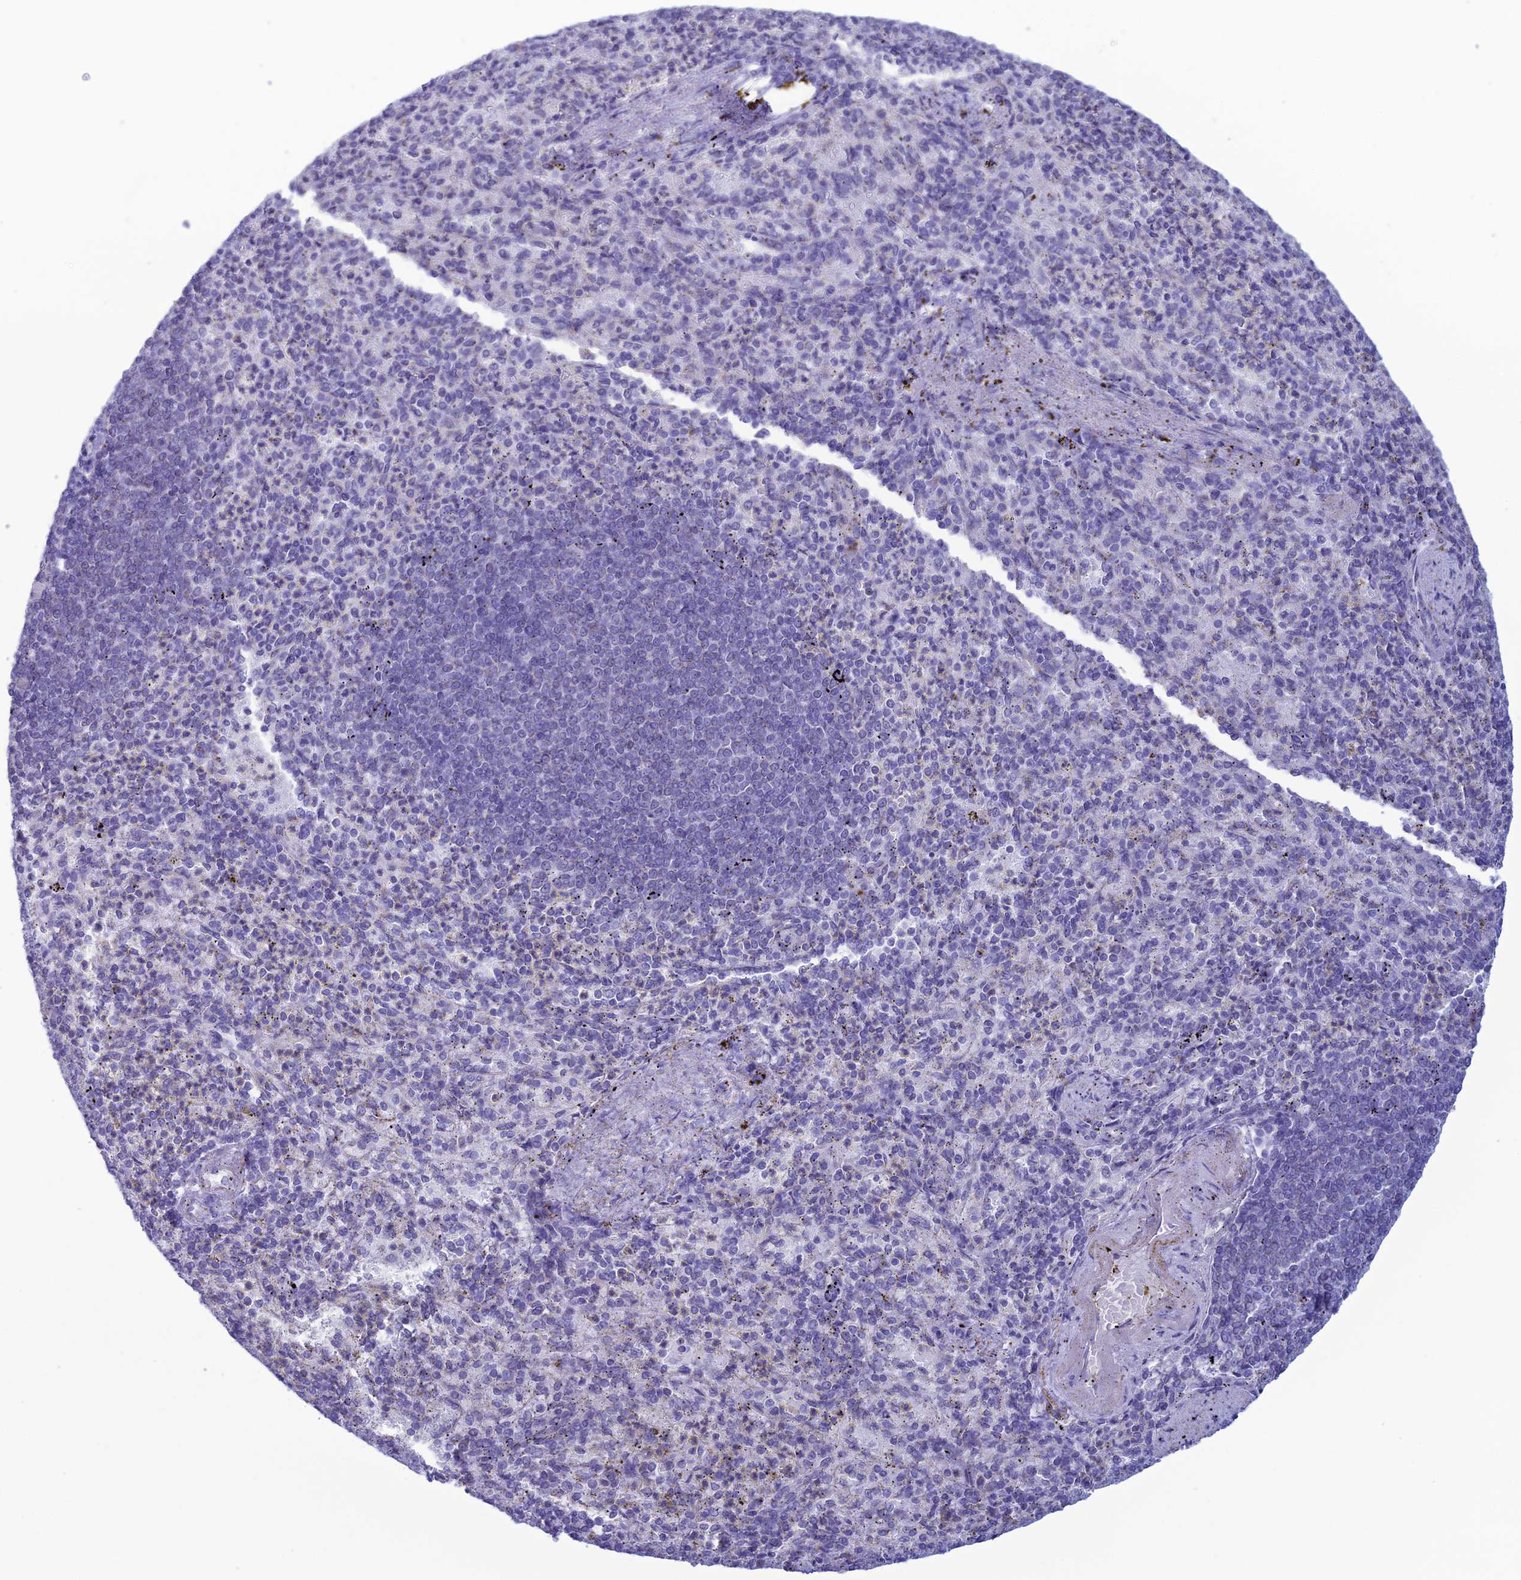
{"staining": {"intensity": "negative", "quantity": "none", "location": "none"}, "tissue": "spleen", "cell_type": "Cells in red pulp", "image_type": "normal", "snomed": [{"axis": "morphology", "description": "Normal tissue, NOS"}, {"axis": "topography", "description": "Spleen"}], "caption": "A micrograph of human spleen is negative for staining in cells in red pulp. (Stains: DAB (3,3'-diaminobenzidine) immunohistochemistry (IHC) with hematoxylin counter stain, Microscopy: brightfield microscopy at high magnification).", "gene": "CFAP210", "patient": {"sex": "female", "age": 74}}